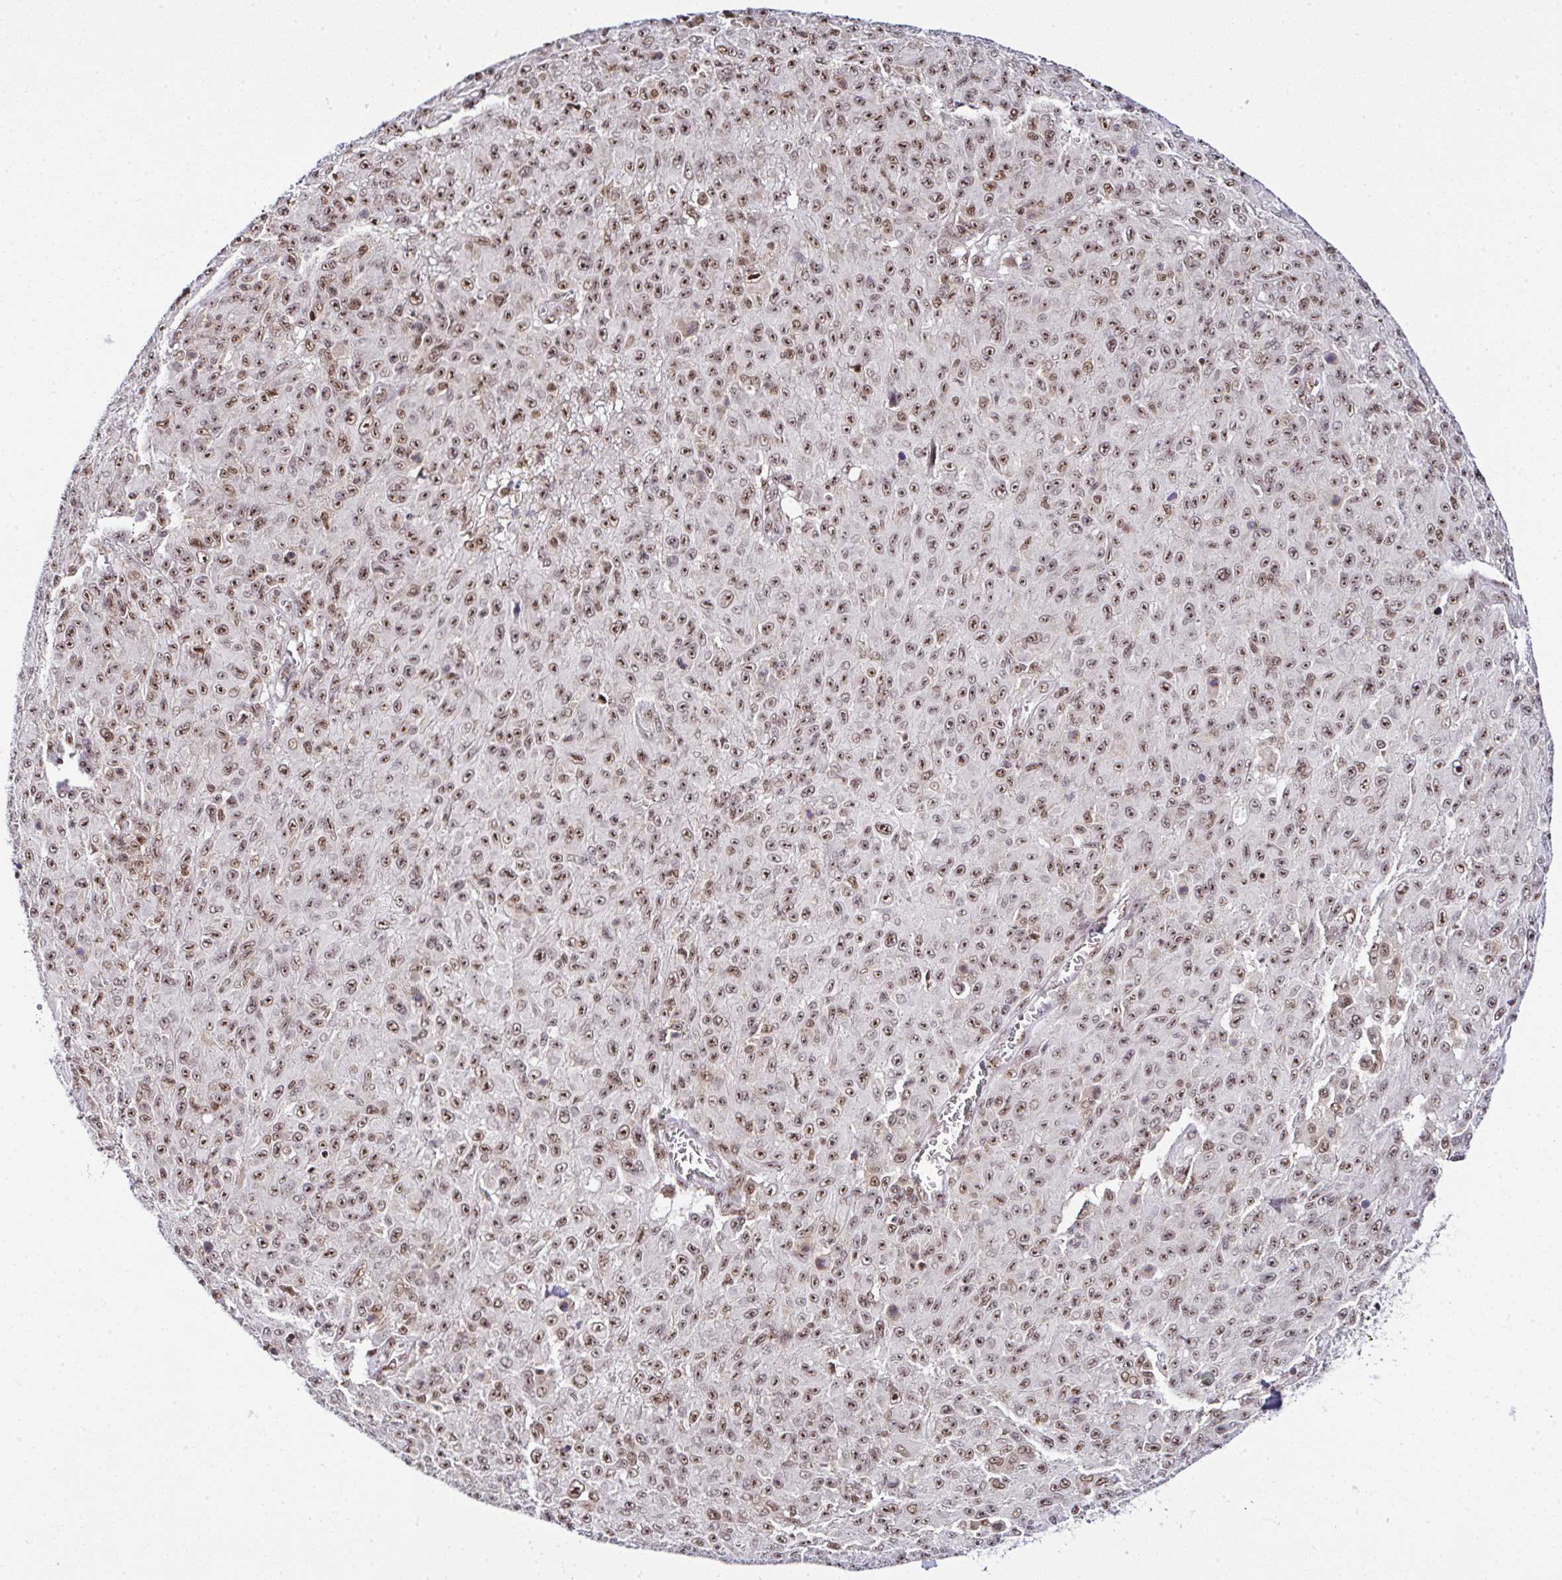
{"staining": {"intensity": "moderate", "quantity": ">75%", "location": "nuclear"}, "tissue": "melanoma", "cell_type": "Tumor cells", "image_type": "cancer", "snomed": [{"axis": "morphology", "description": "Malignant melanoma, NOS"}, {"axis": "topography", "description": "Skin"}], "caption": "A high-resolution photomicrograph shows immunohistochemistry (IHC) staining of melanoma, which reveals moderate nuclear expression in approximately >75% of tumor cells.", "gene": "PTPN2", "patient": {"sex": "male", "age": 46}}